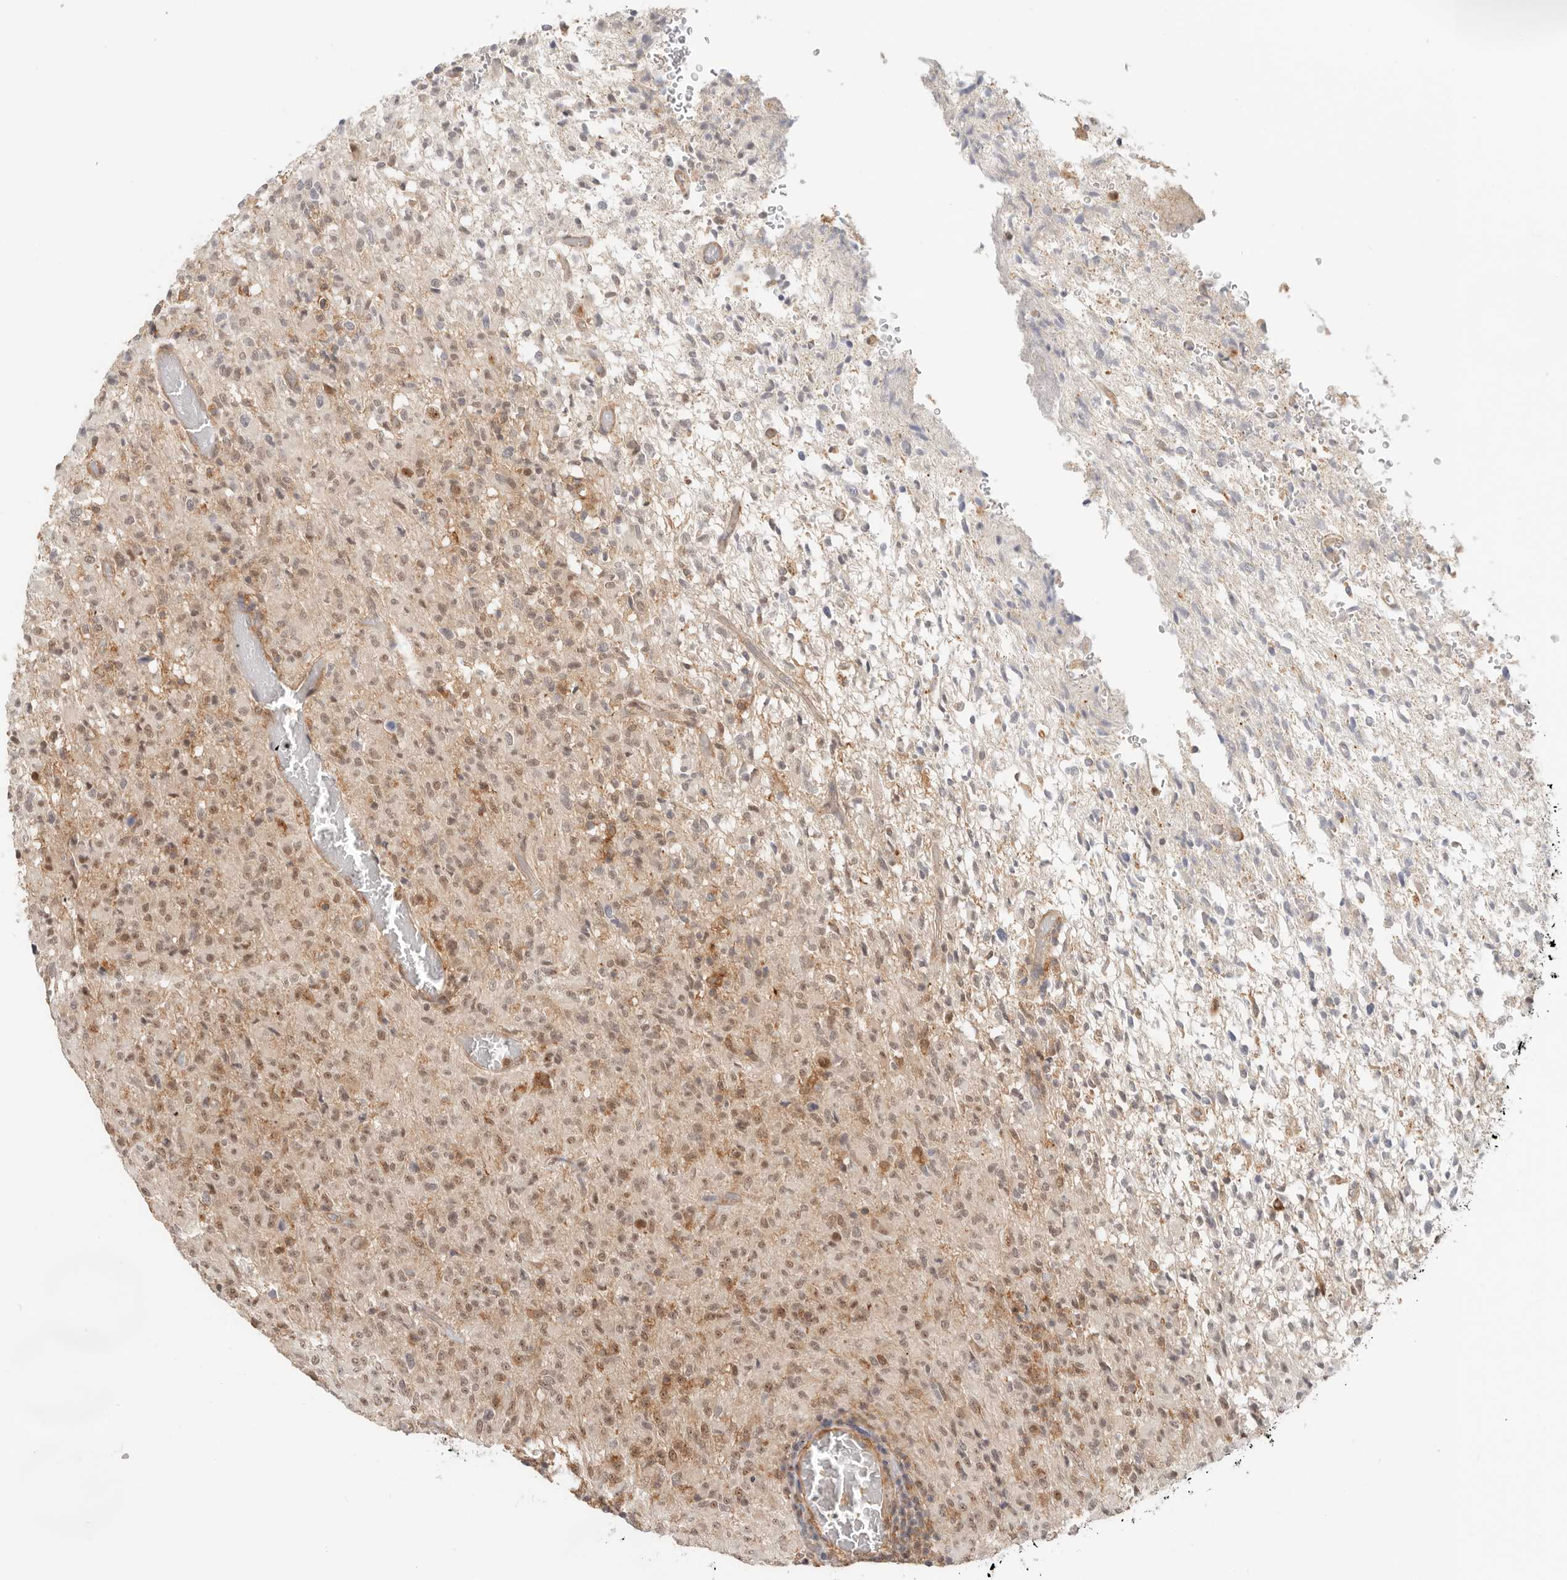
{"staining": {"intensity": "weak", "quantity": "25%-75%", "location": "nuclear"}, "tissue": "glioma", "cell_type": "Tumor cells", "image_type": "cancer", "snomed": [{"axis": "morphology", "description": "Glioma, malignant, High grade"}, {"axis": "topography", "description": "Brain"}], "caption": "Immunohistochemical staining of human malignant high-grade glioma shows low levels of weak nuclear expression in approximately 25%-75% of tumor cells.", "gene": "HEXD", "patient": {"sex": "female", "age": 57}}